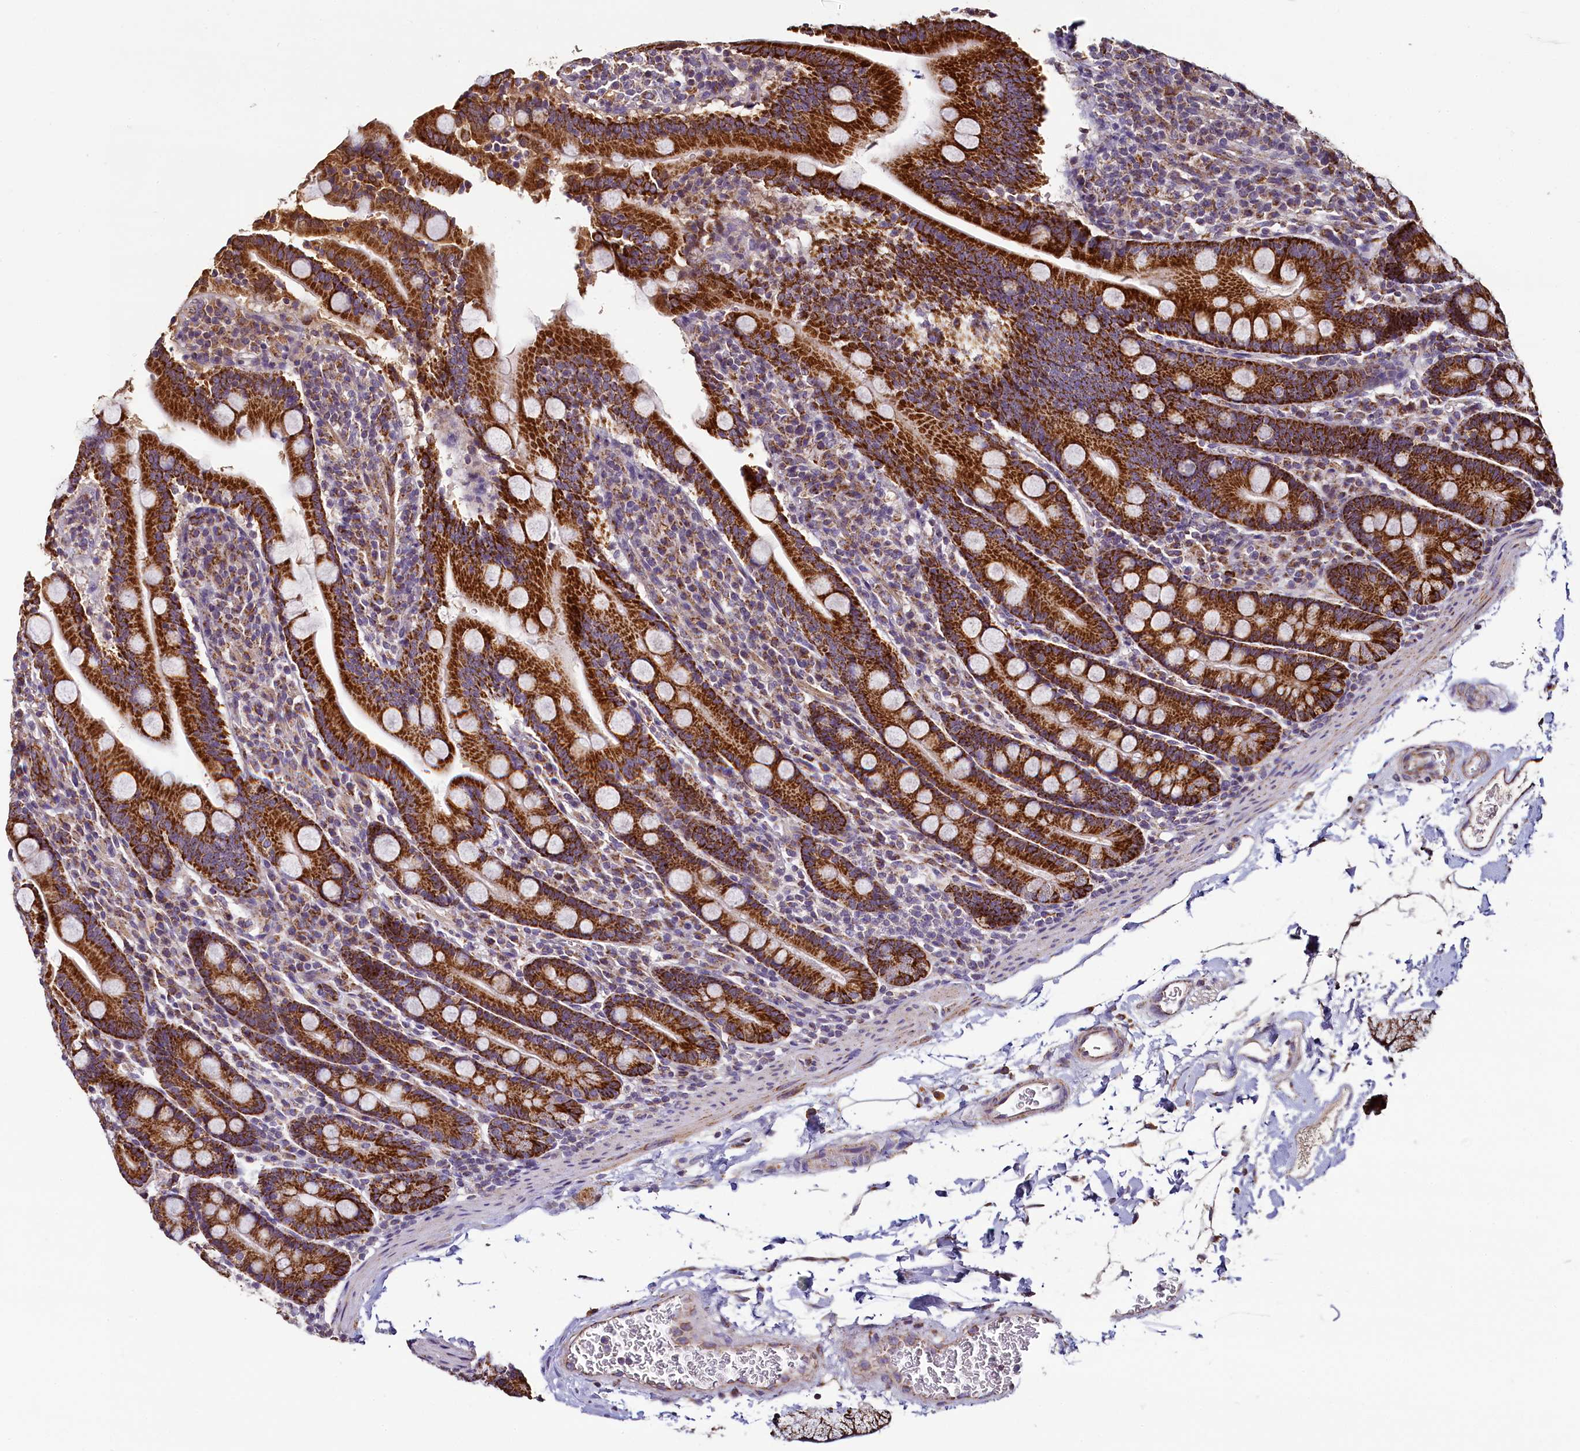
{"staining": {"intensity": "strong", "quantity": ">75%", "location": "cytoplasmic/membranous"}, "tissue": "duodenum", "cell_type": "Glandular cells", "image_type": "normal", "snomed": [{"axis": "morphology", "description": "Normal tissue, NOS"}, {"axis": "topography", "description": "Duodenum"}], "caption": "DAB immunohistochemical staining of benign duodenum exhibits strong cytoplasmic/membranous protein staining in approximately >75% of glandular cells. The staining is performed using DAB brown chromogen to label protein expression. The nuclei are counter-stained blue using hematoxylin.", "gene": "COQ9", "patient": {"sex": "male", "age": 35}}